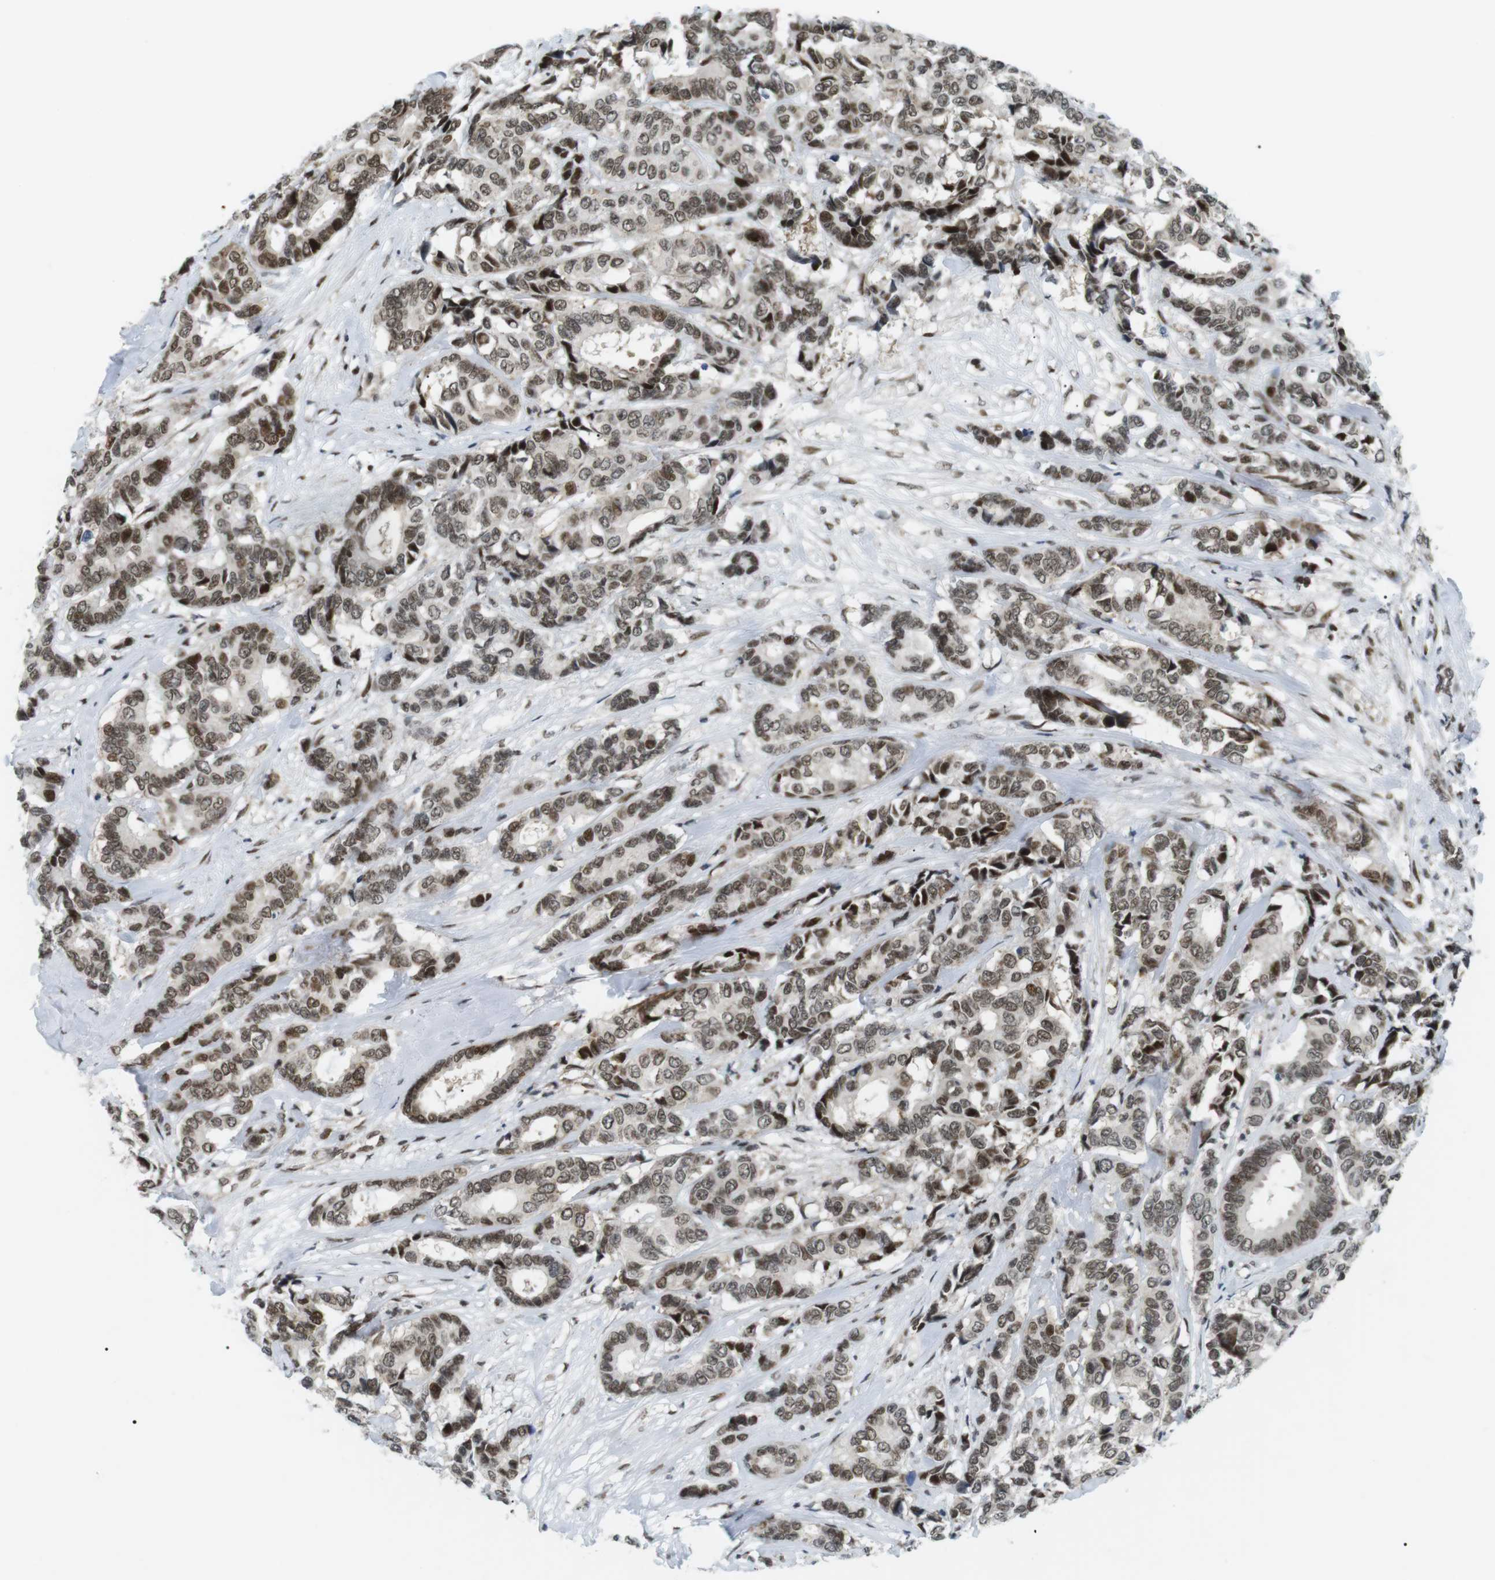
{"staining": {"intensity": "moderate", "quantity": "25%-75%", "location": "nuclear"}, "tissue": "breast cancer", "cell_type": "Tumor cells", "image_type": "cancer", "snomed": [{"axis": "morphology", "description": "Duct carcinoma"}, {"axis": "topography", "description": "Breast"}], "caption": "Protein staining of breast cancer (invasive ductal carcinoma) tissue displays moderate nuclear expression in approximately 25%-75% of tumor cells.", "gene": "CDC27", "patient": {"sex": "female", "age": 87}}